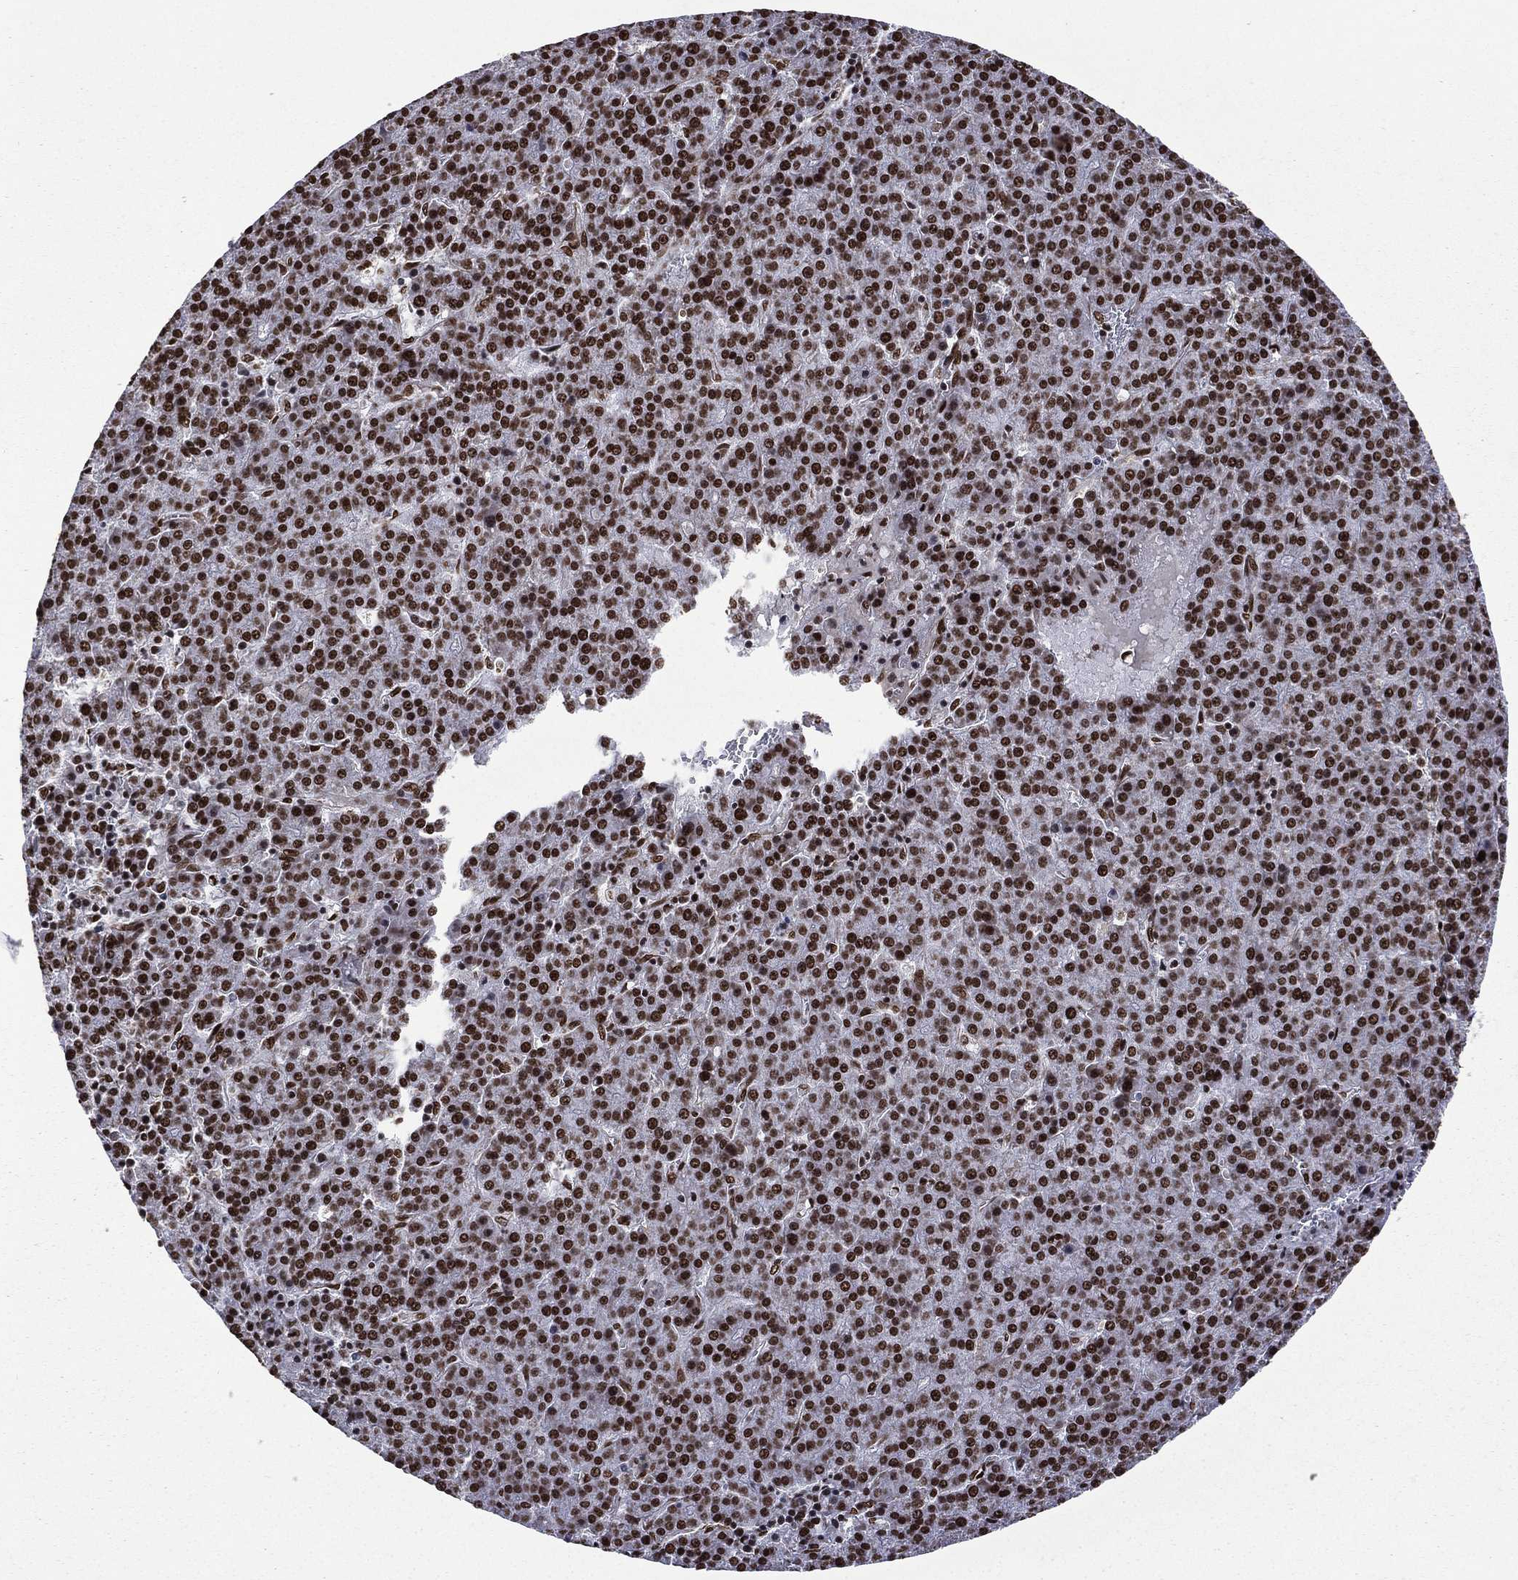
{"staining": {"intensity": "strong", "quantity": ">75%", "location": "nuclear"}, "tissue": "liver cancer", "cell_type": "Tumor cells", "image_type": "cancer", "snomed": [{"axis": "morphology", "description": "Carcinoma, Hepatocellular, NOS"}, {"axis": "topography", "description": "Liver"}], "caption": "Immunohistochemical staining of liver cancer (hepatocellular carcinoma) displays high levels of strong nuclear protein positivity in approximately >75% of tumor cells.", "gene": "C5orf24", "patient": {"sex": "female", "age": 58}}